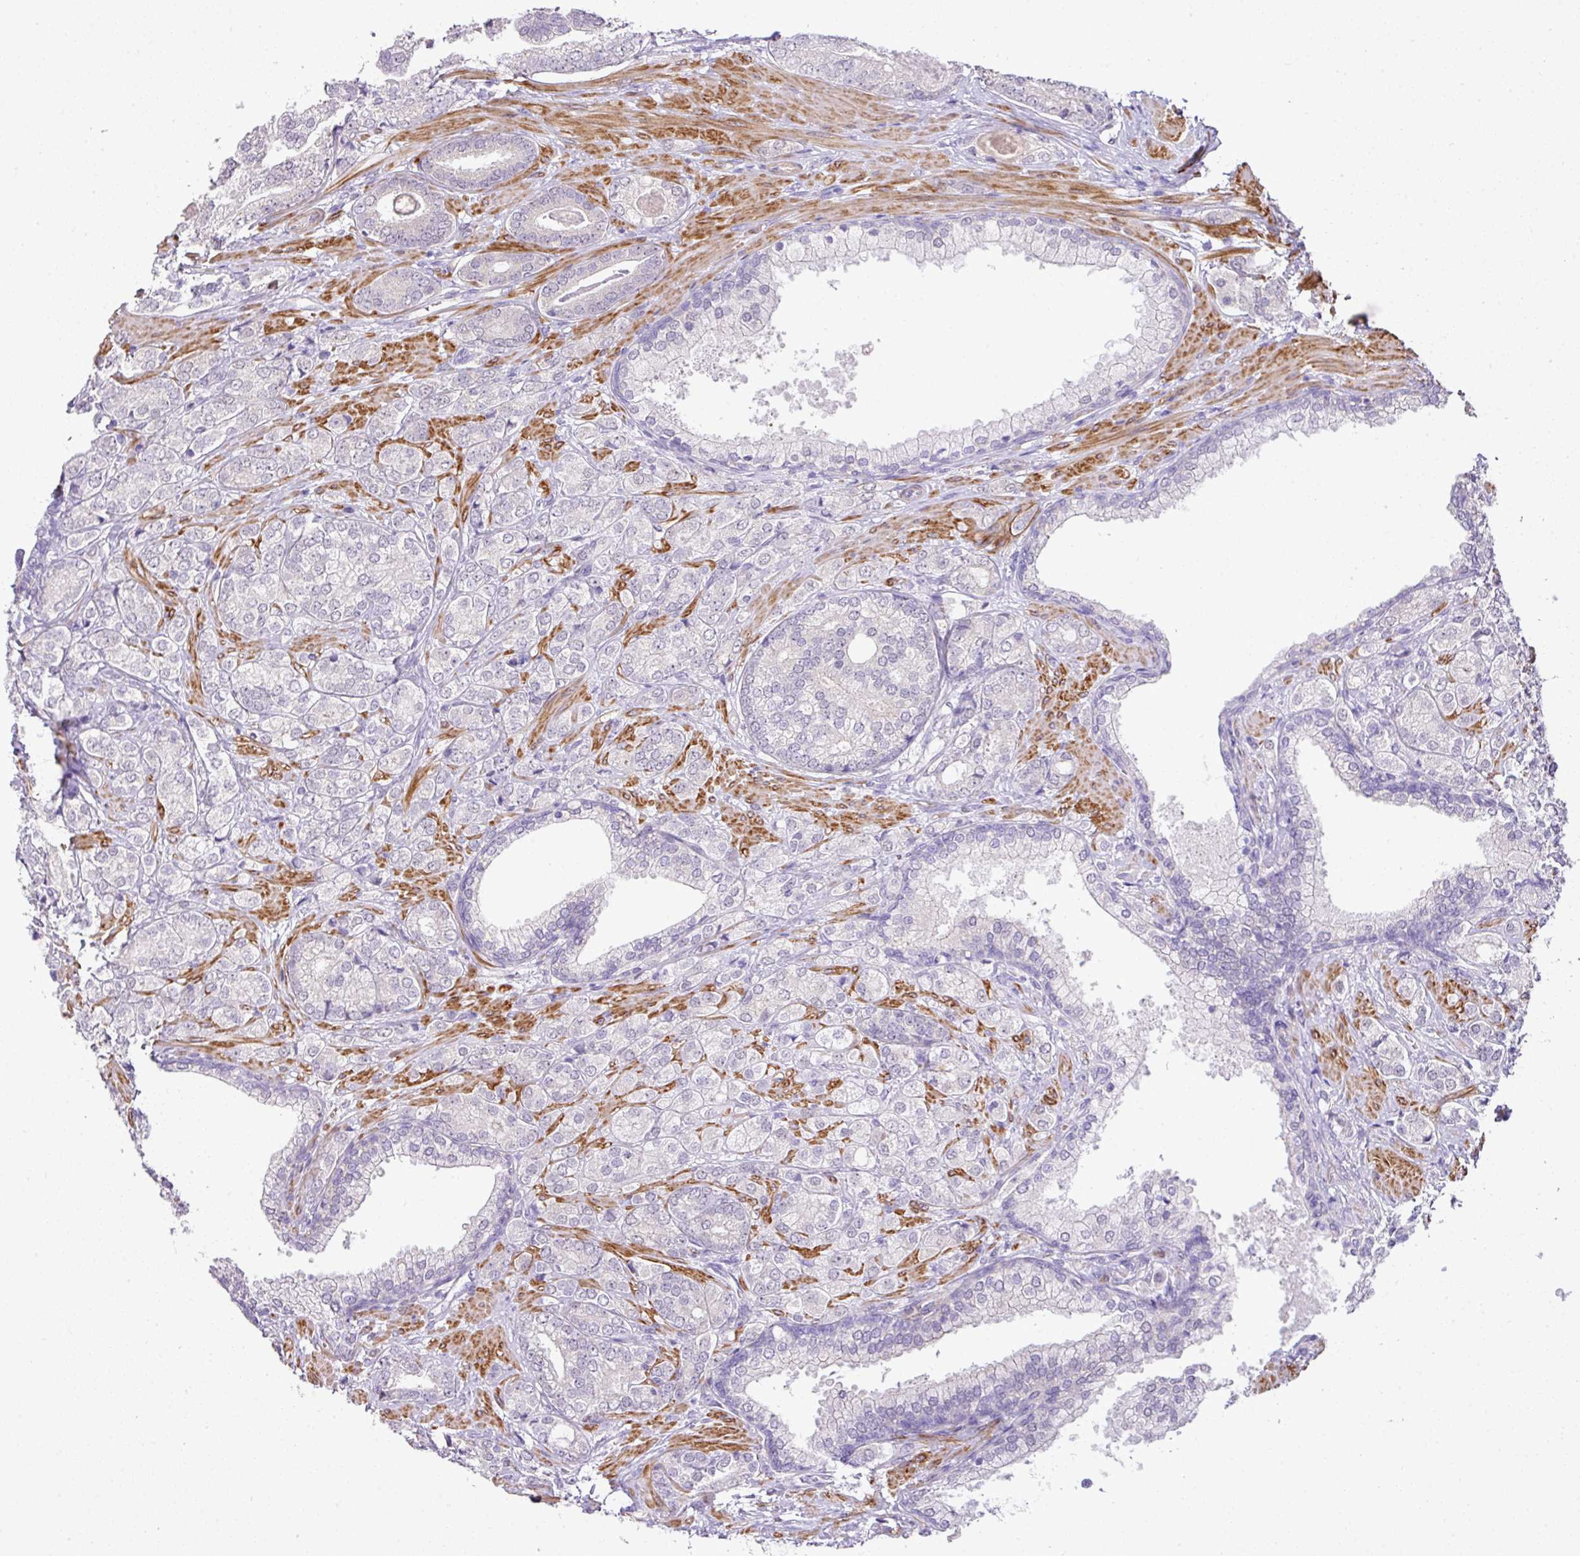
{"staining": {"intensity": "negative", "quantity": "none", "location": "none"}, "tissue": "prostate cancer", "cell_type": "Tumor cells", "image_type": "cancer", "snomed": [{"axis": "morphology", "description": "Adenocarcinoma, High grade"}, {"axis": "topography", "description": "Prostate"}], "caption": "Immunohistochemistry (IHC) histopathology image of neoplastic tissue: adenocarcinoma (high-grade) (prostate) stained with DAB reveals no significant protein positivity in tumor cells.", "gene": "DIP2A", "patient": {"sex": "male", "age": 60}}